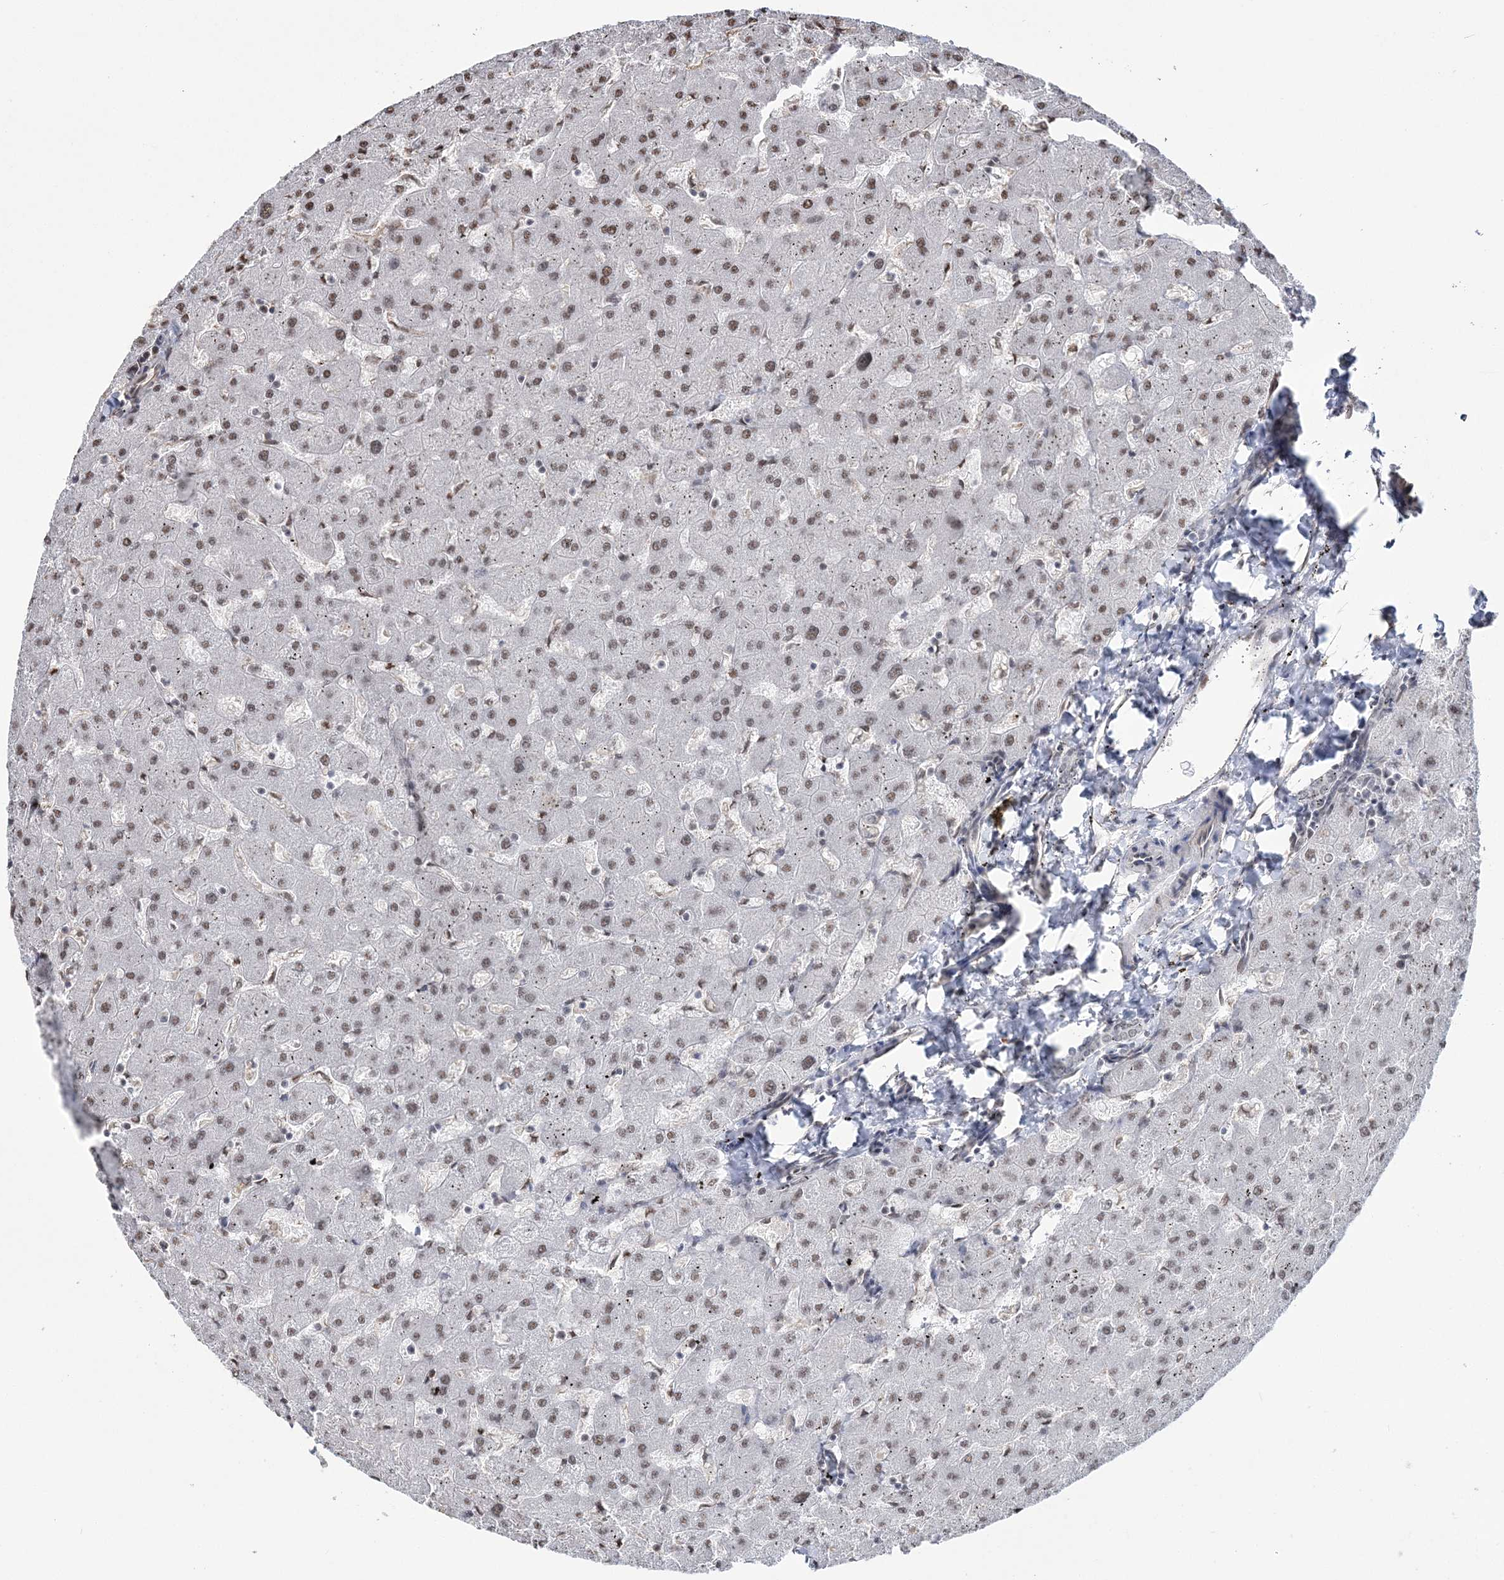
{"staining": {"intensity": "weak", "quantity": ">75%", "location": "nuclear"}, "tissue": "liver", "cell_type": "Cholangiocytes", "image_type": "normal", "snomed": [{"axis": "morphology", "description": "Normal tissue, NOS"}, {"axis": "topography", "description": "Liver"}], "caption": "Protein positivity by IHC shows weak nuclear staining in approximately >75% of cholangiocytes in normal liver. The protein of interest is stained brown, and the nuclei are stained in blue (DAB IHC with brightfield microscopy, high magnification).", "gene": "ATP11B", "patient": {"sex": "female", "age": 63}}